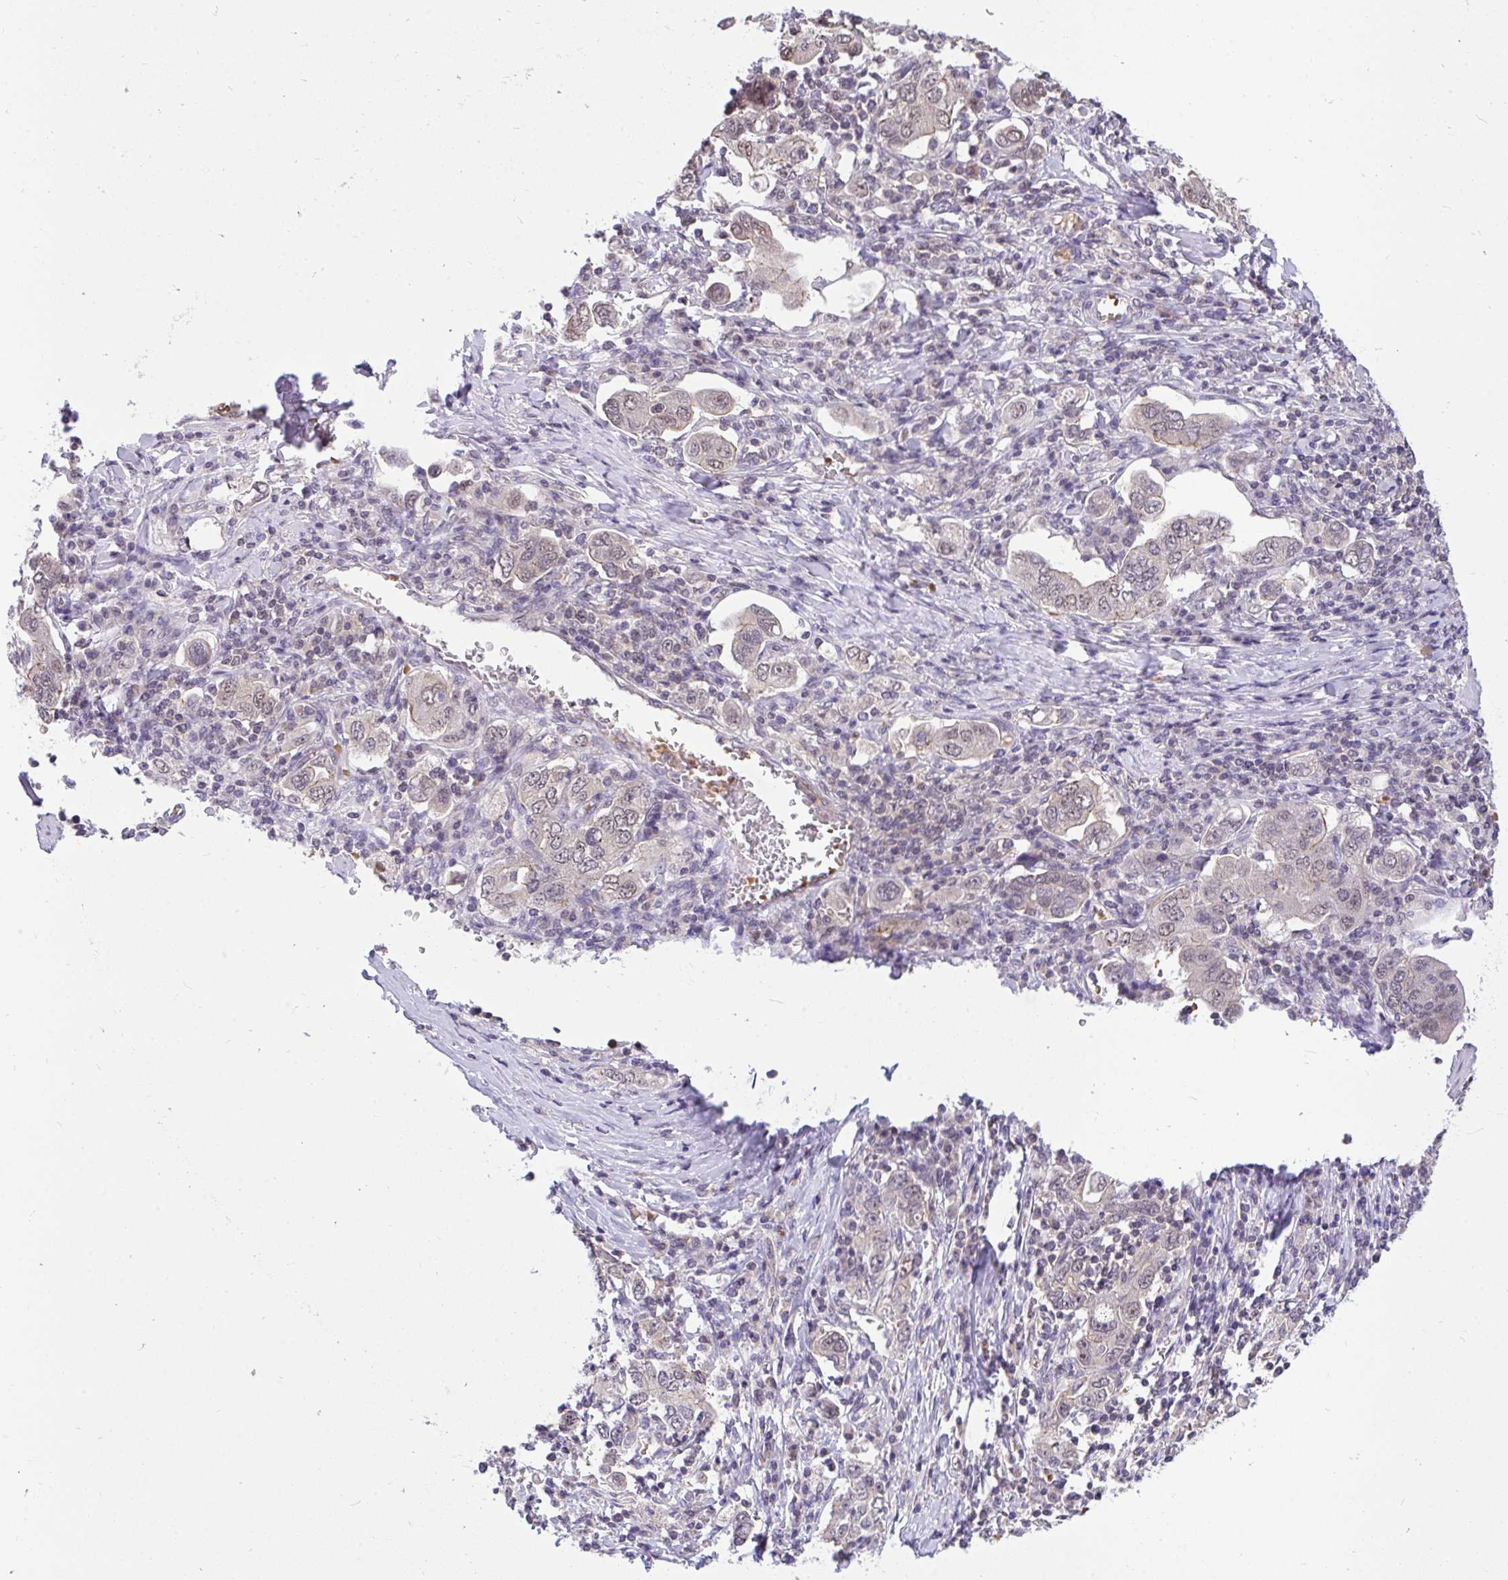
{"staining": {"intensity": "negative", "quantity": "none", "location": "none"}, "tissue": "stomach cancer", "cell_type": "Tumor cells", "image_type": "cancer", "snomed": [{"axis": "morphology", "description": "Adenocarcinoma, NOS"}, {"axis": "topography", "description": "Stomach, upper"}, {"axis": "topography", "description": "Stomach"}], "caption": "Immunohistochemistry (IHC) image of human adenocarcinoma (stomach) stained for a protein (brown), which exhibits no expression in tumor cells. The staining was performed using DAB (3,3'-diaminobenzidine) to visualize the protein expression in brown, while the nuclei were stained in blue with hematoxylin (Magnification: 20x).", "gene": "PPP1CA", "patient": {"sex": "male", "age": 62}}